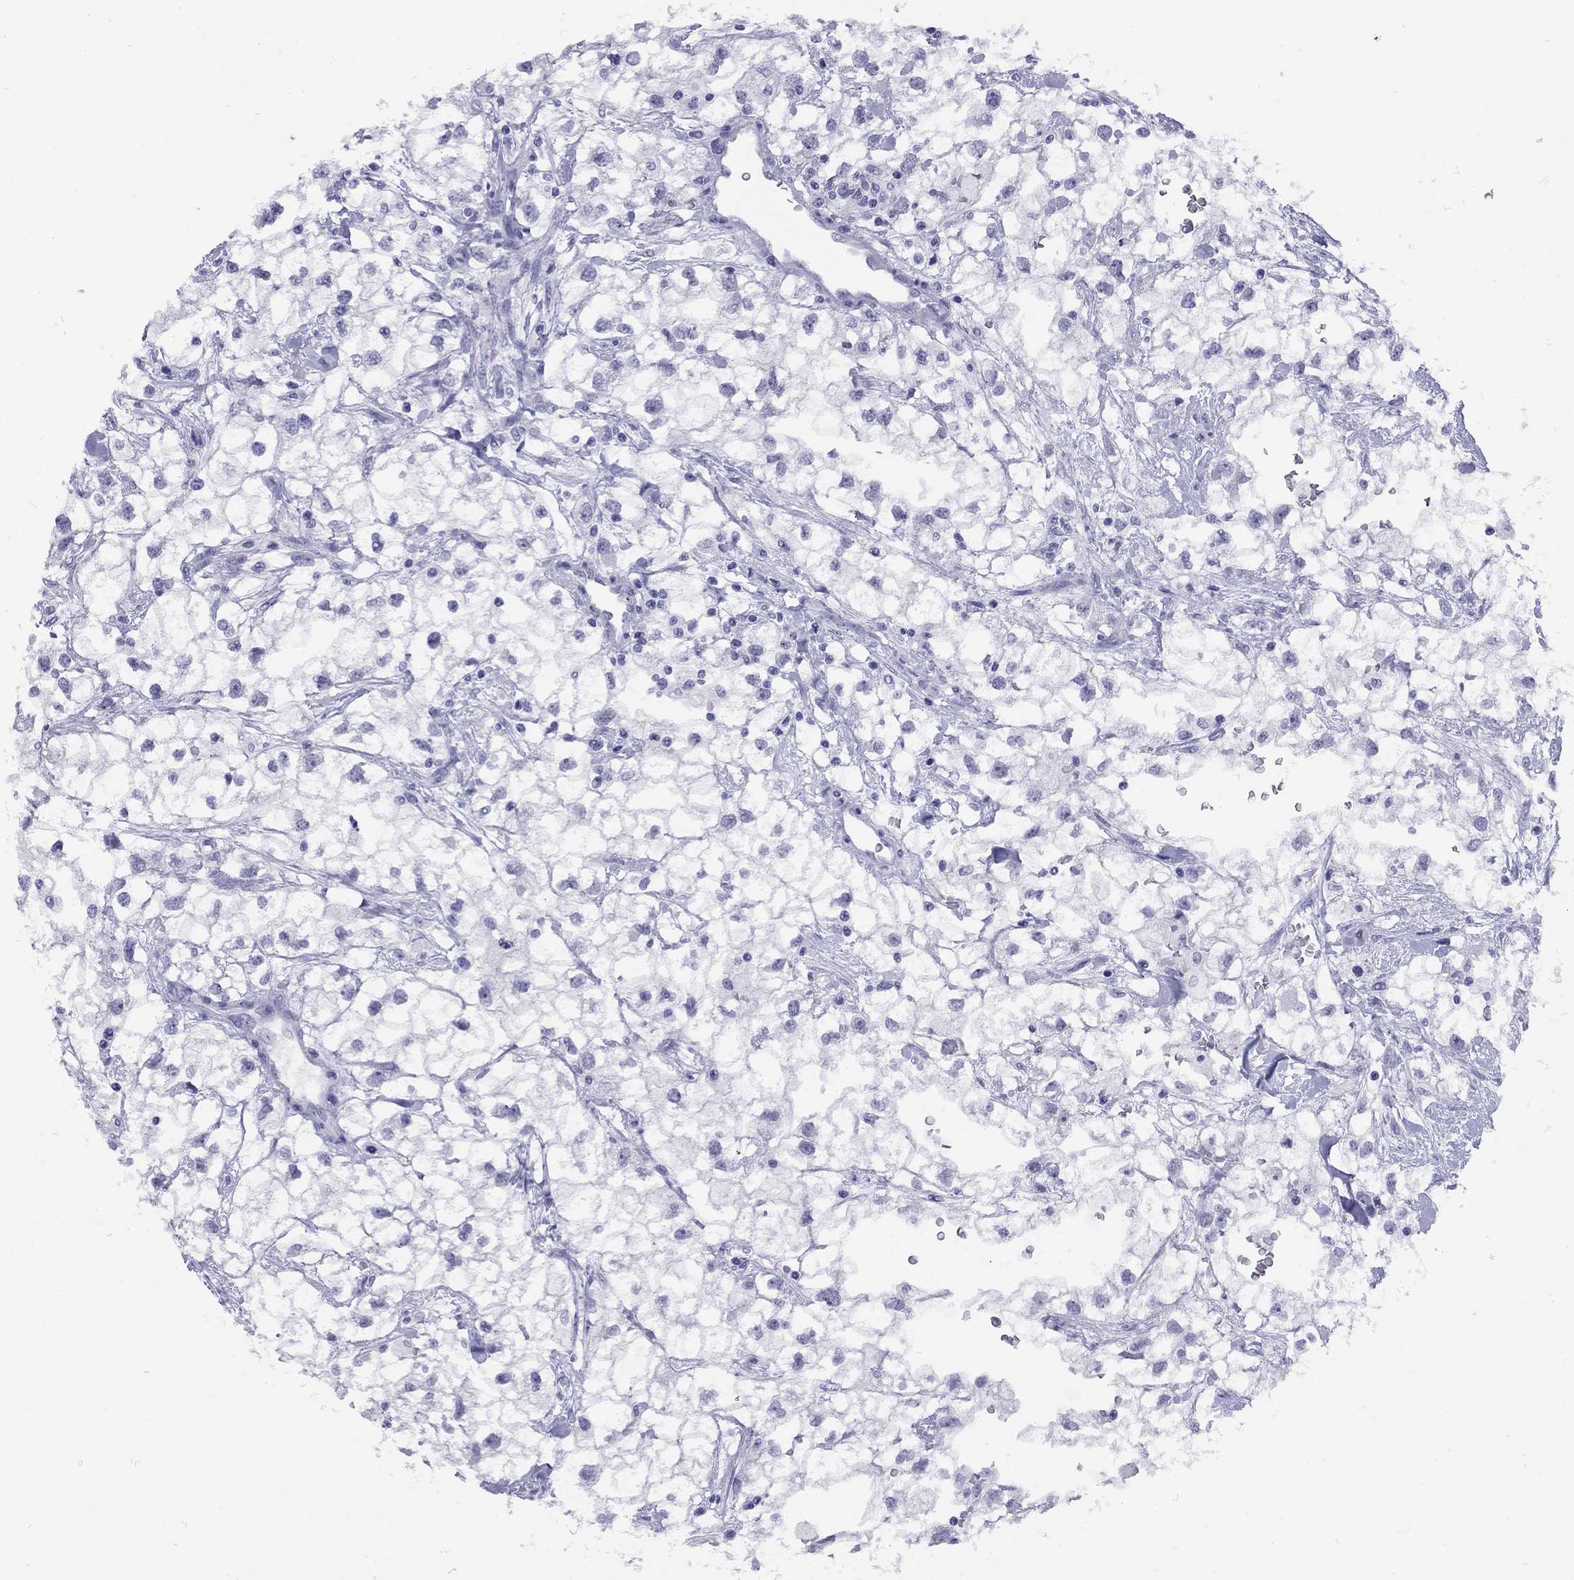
{"staining": {"intensity": "negative", "quantity": "none", "location": "none"}, "tissue": "renal cancer", "cell_type": "Tumor cells", "image_type": "cancer", "snomed": [{"axis": "morphology", "description": "Adenocarcinoma, NOS"}, {"axis": "topography", "description": "Kidney"}], "caption": "This is an IHC histopathology image of adenocarcinoma (renal). There is no staining in tumor cells.", "gene": "LYAR", "patient": {"sex": "male", "age": 59}}